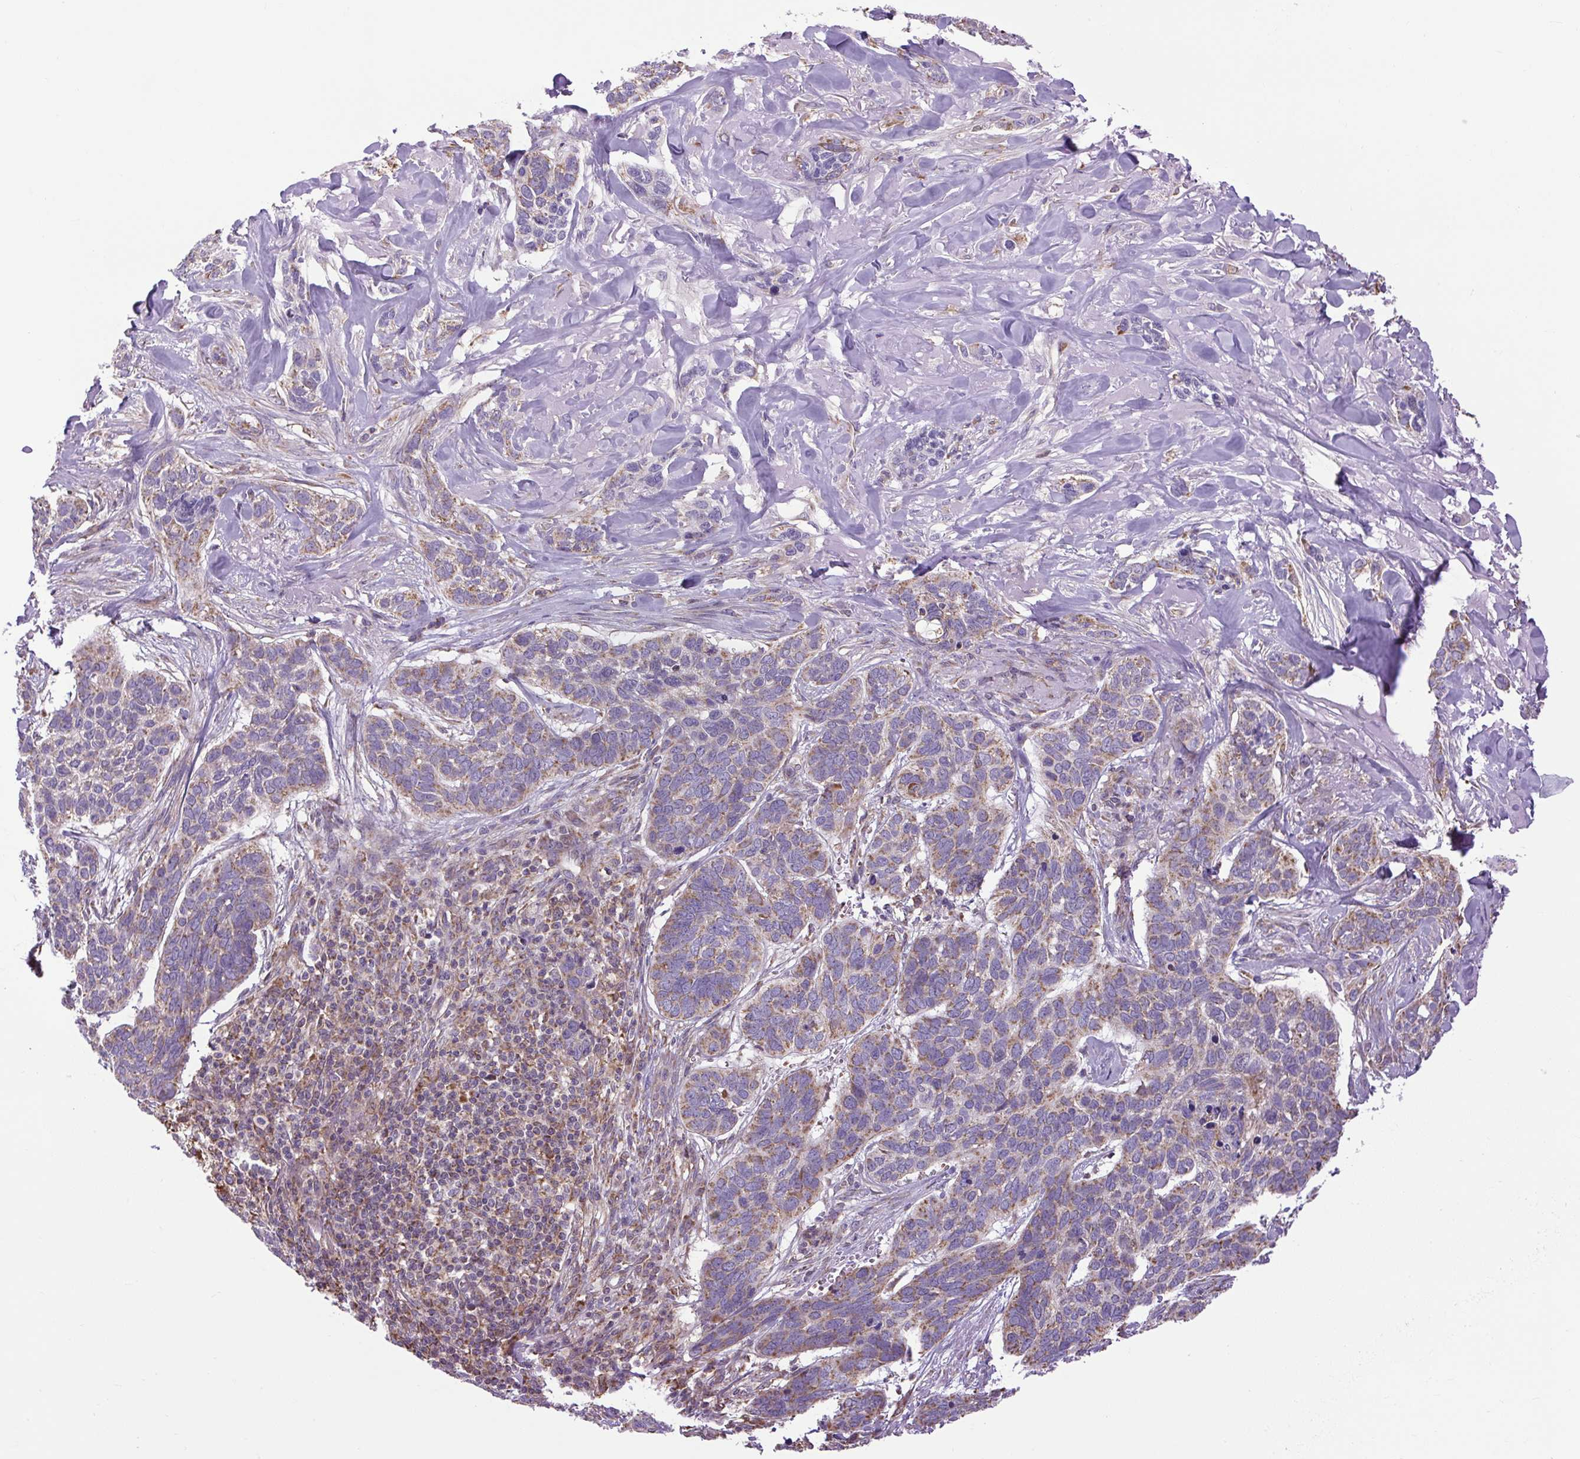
{"staining": {"intensity": "weak", "quantity": "25%-75%", "location": "cytoplasmic/membranous"}, "tissue": "skin cancer", "cell_type": "Tumor cells", "image_type": "cancer", "snomed": [{"axis": "morphology", "description": "Basal cell carcinoma"}, {"axis": "topography", "description": "Skin"}], "caption": "Immunohistochemistry of skin basal cell carcinoma demonstrates low levels of weak cytoplasmic/membranous positivity in about 25%-75% of tumor cells.", "gene": "PLCG1", "patient": {"sex": "male", "age": 86}}